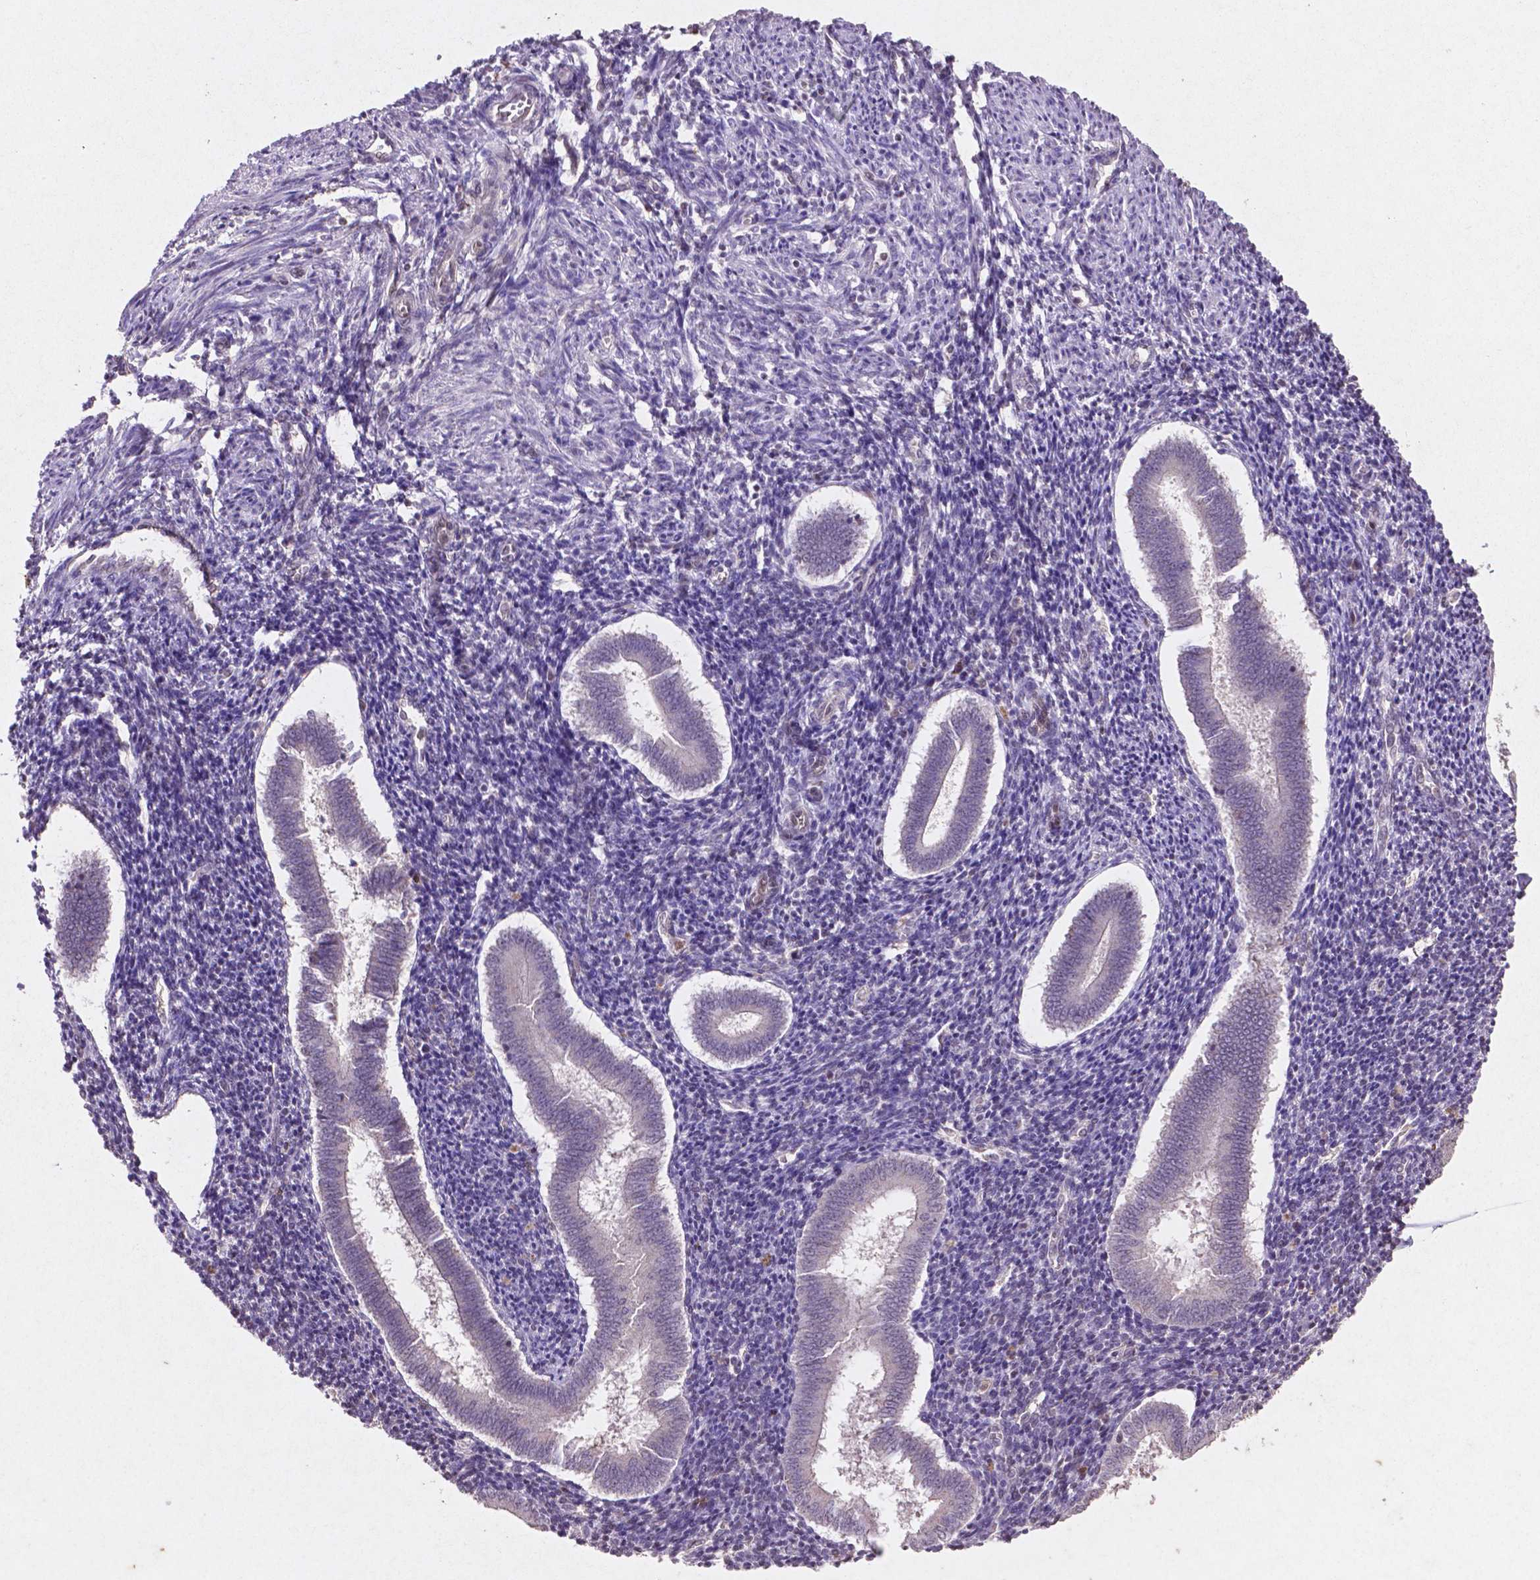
{"staining": {"intensity": "negative", "quantity": "none", "location": "none"}, "tissue": "endometrium", "cell_type": "Cells in endometrial stroma", "image_type": "normal", "snomed": [{"axis": "morphology", "description": "Normal tissue, NOS"}, {"axis": "topography", "description": "Endometrium"}], "caption": "An immunohistochemistry (IHC) image of normal endometrium is shown. There is no staining in cells in endometrial stroma of endometrium.", "gene": "GLRX", "patient": {"sex": "female", "age": 25}}